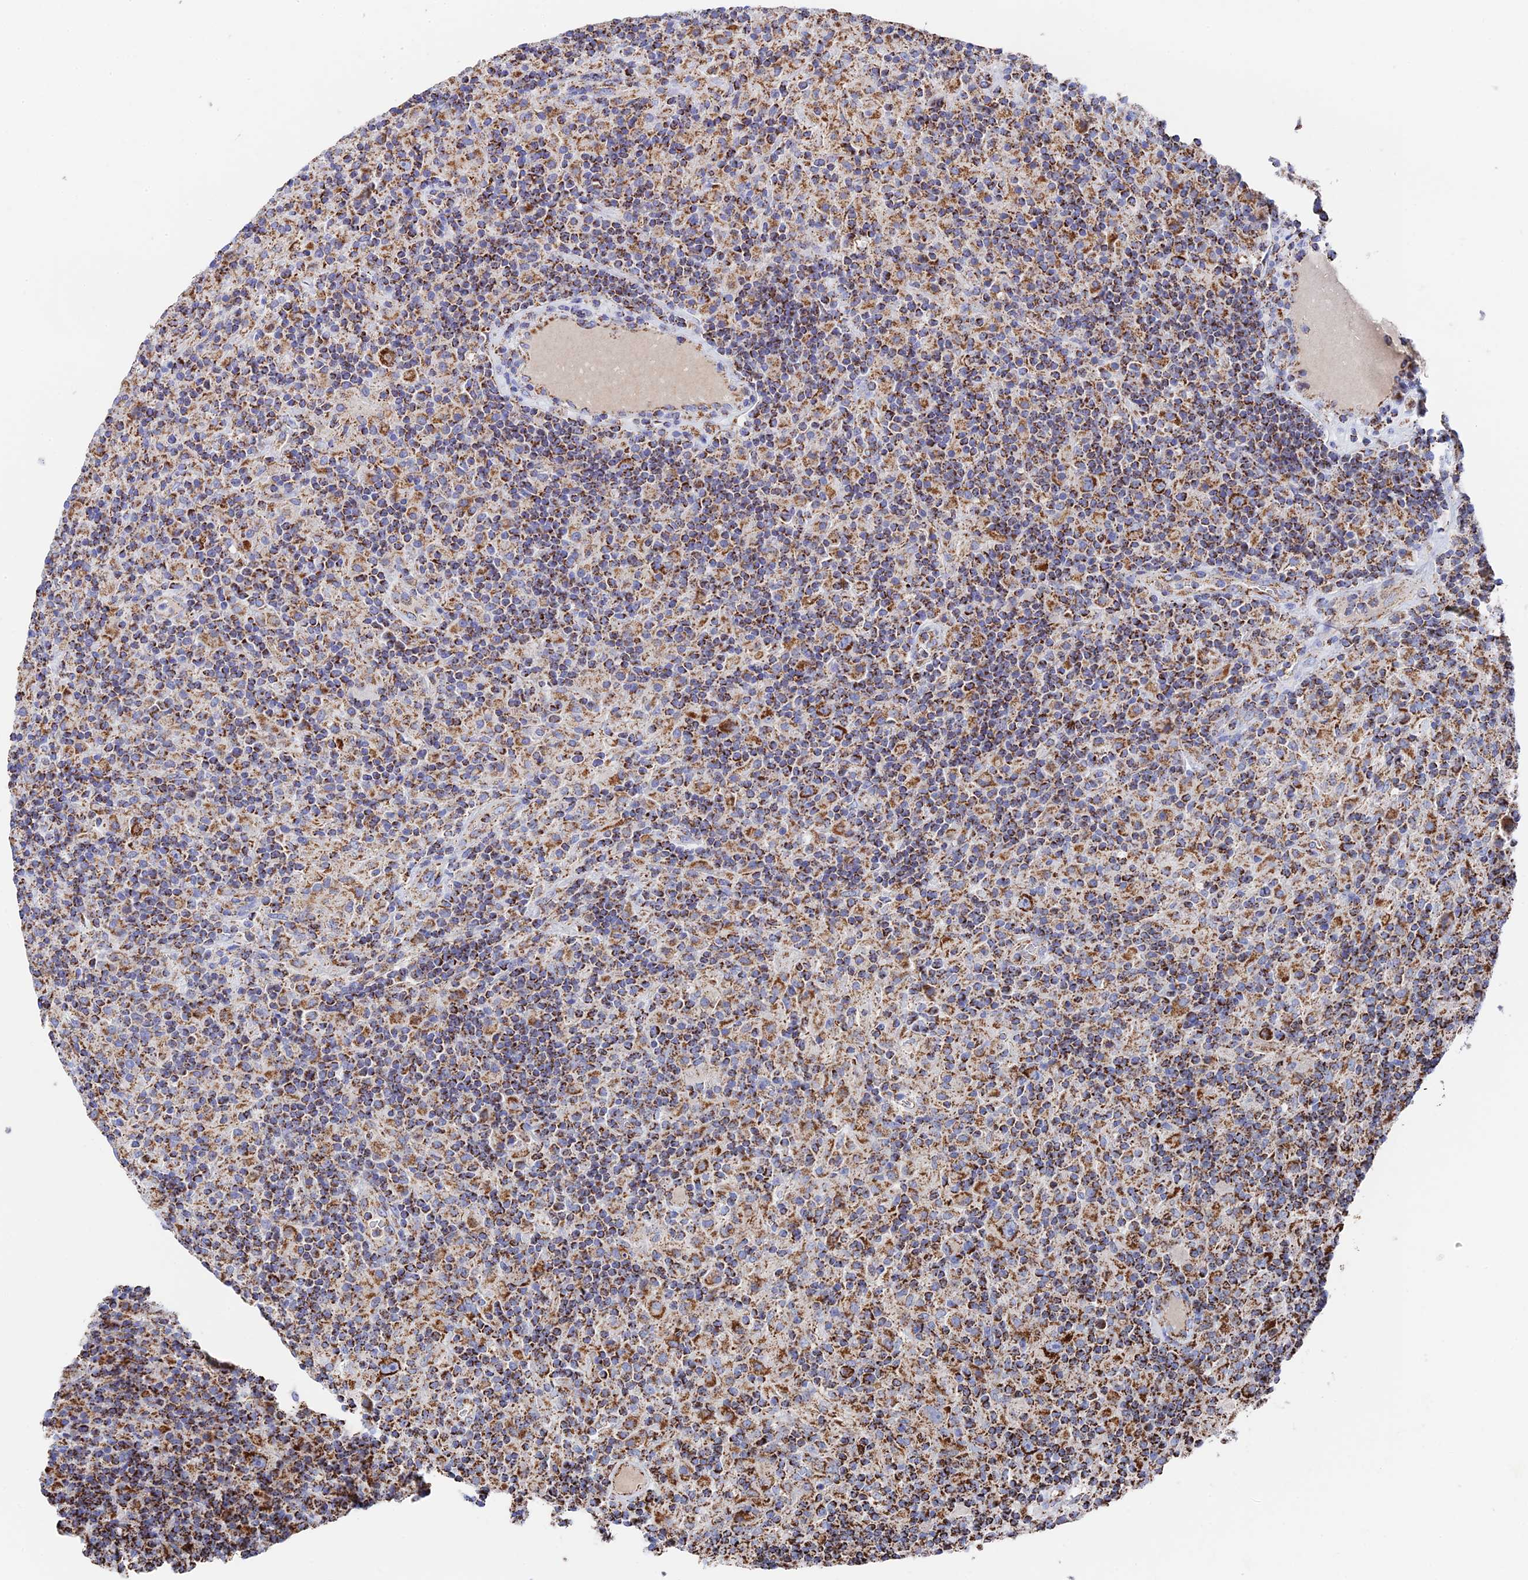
{"staining": {"intensity": "strong", "quantity": ">75%", "location": "cytoplasmic/membranous"}, "tissue": "lymphoma", "cell_type": "Tumor cells", "image_type": "cancer", "snomed": [{"axis": "morphology", "description": "Hodgkin's disease, NOS"}, {"axis": "topography", "description": "Lymph node"}], "caption": "Immunohistochemistry (IHC) (DAB (3,3'-diaminobenzidine)) staining of Hodgkin's disease demonstrates strong cytoplasmic/membranous protein staining in approximately >75% of tumor cells.", "gene": "HAUS8", "patient": {"sex": "male", "age": 70}}